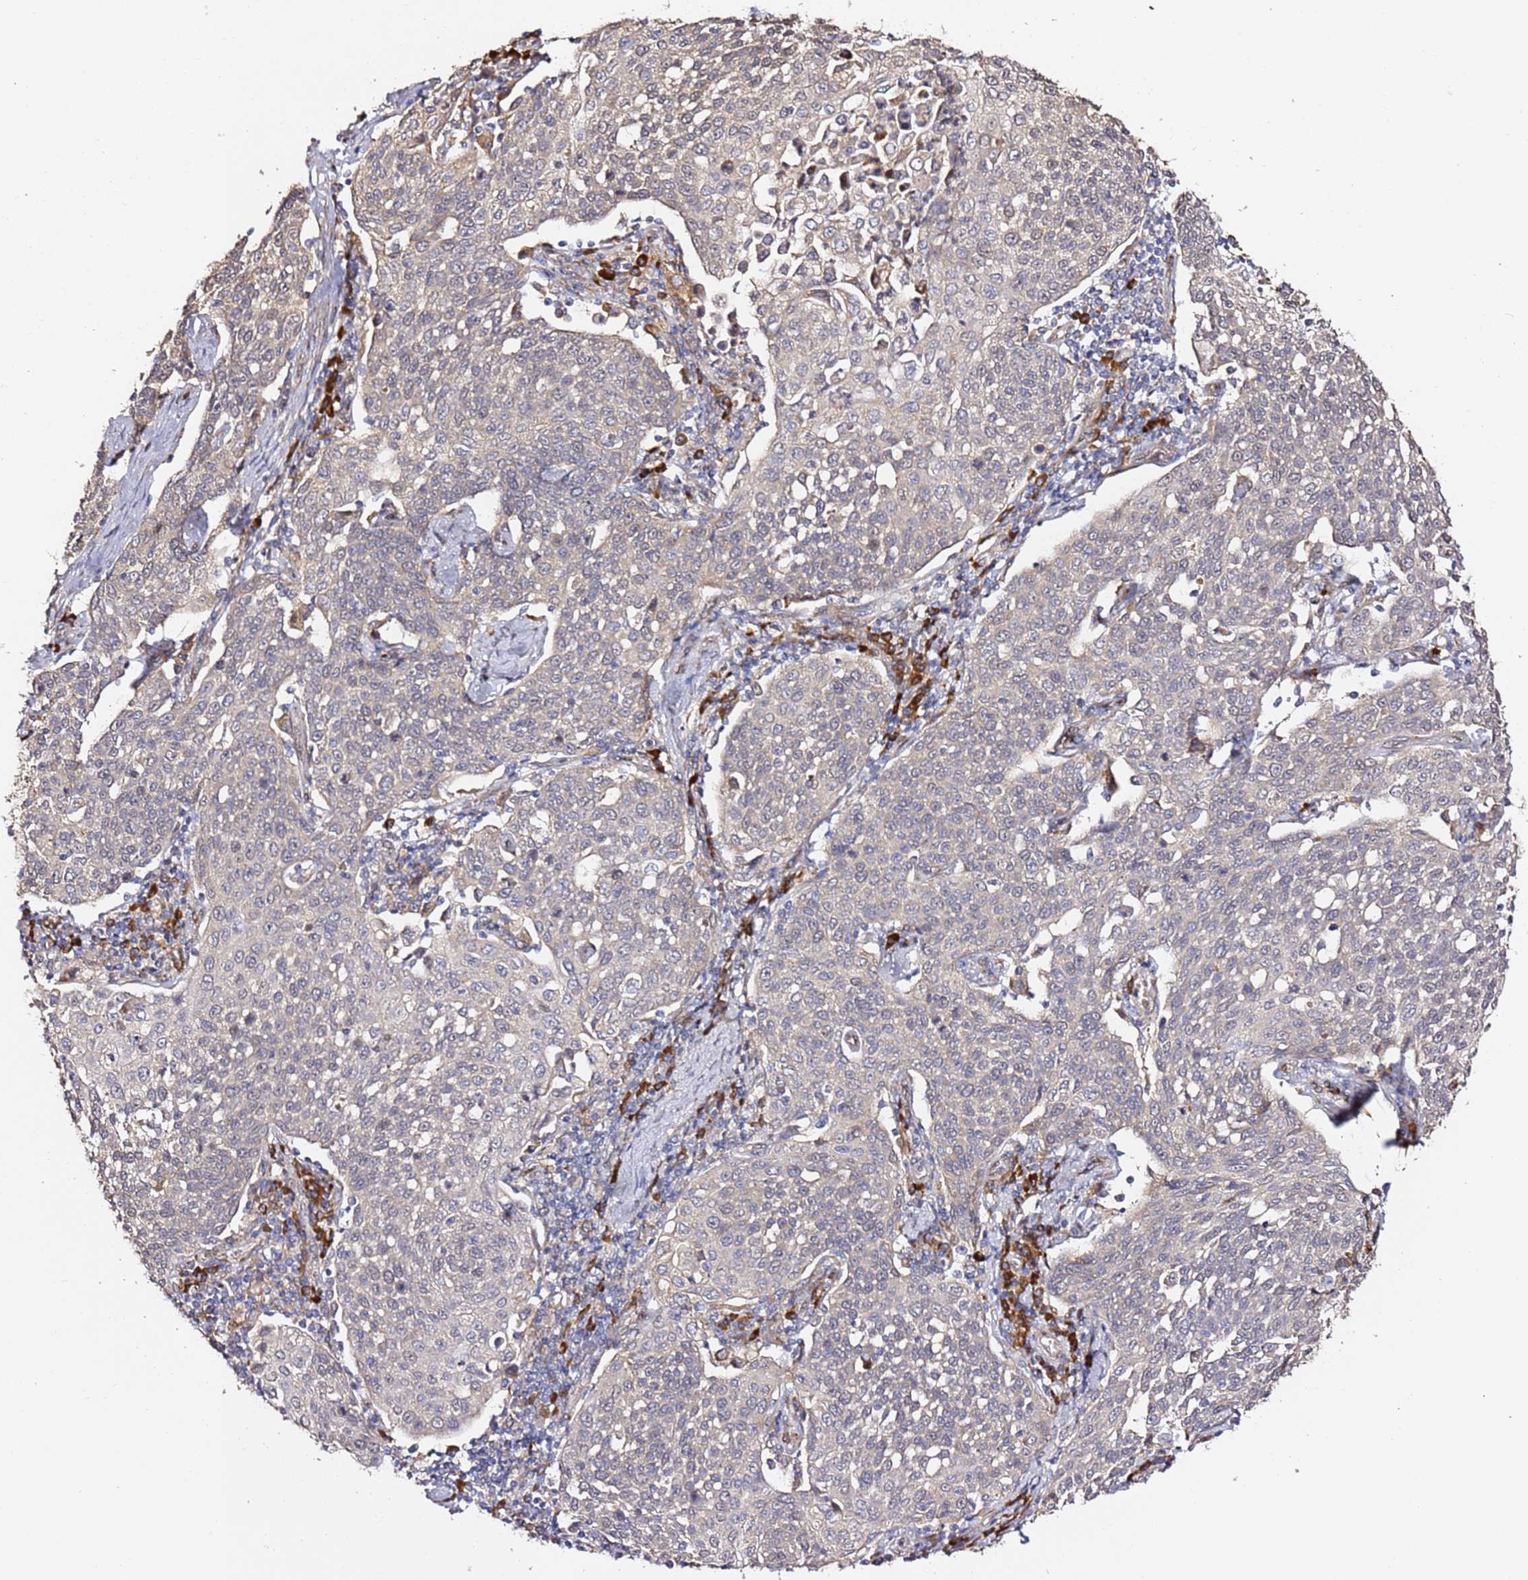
{"staining": {"intensity": "negative", "quantity": "none", "location": "none"}, "tissue": "cervical cancer", "cell_type": "Tumor cells", "image_type": "cancer", "snomed": [{"axis": "morphology", "description": "Squamous cell carcinoma, NOS"}, {"axis": "topography", "description": "Cervix"}], "caption": "Tumor cells show no significant staining in squamous cell carcinoma (cervical). (DAB immunohistochemistry with hematoxylin counter stain).", "gene": "HSD17B7", "patient": {"sex": "female", "age": 34}}